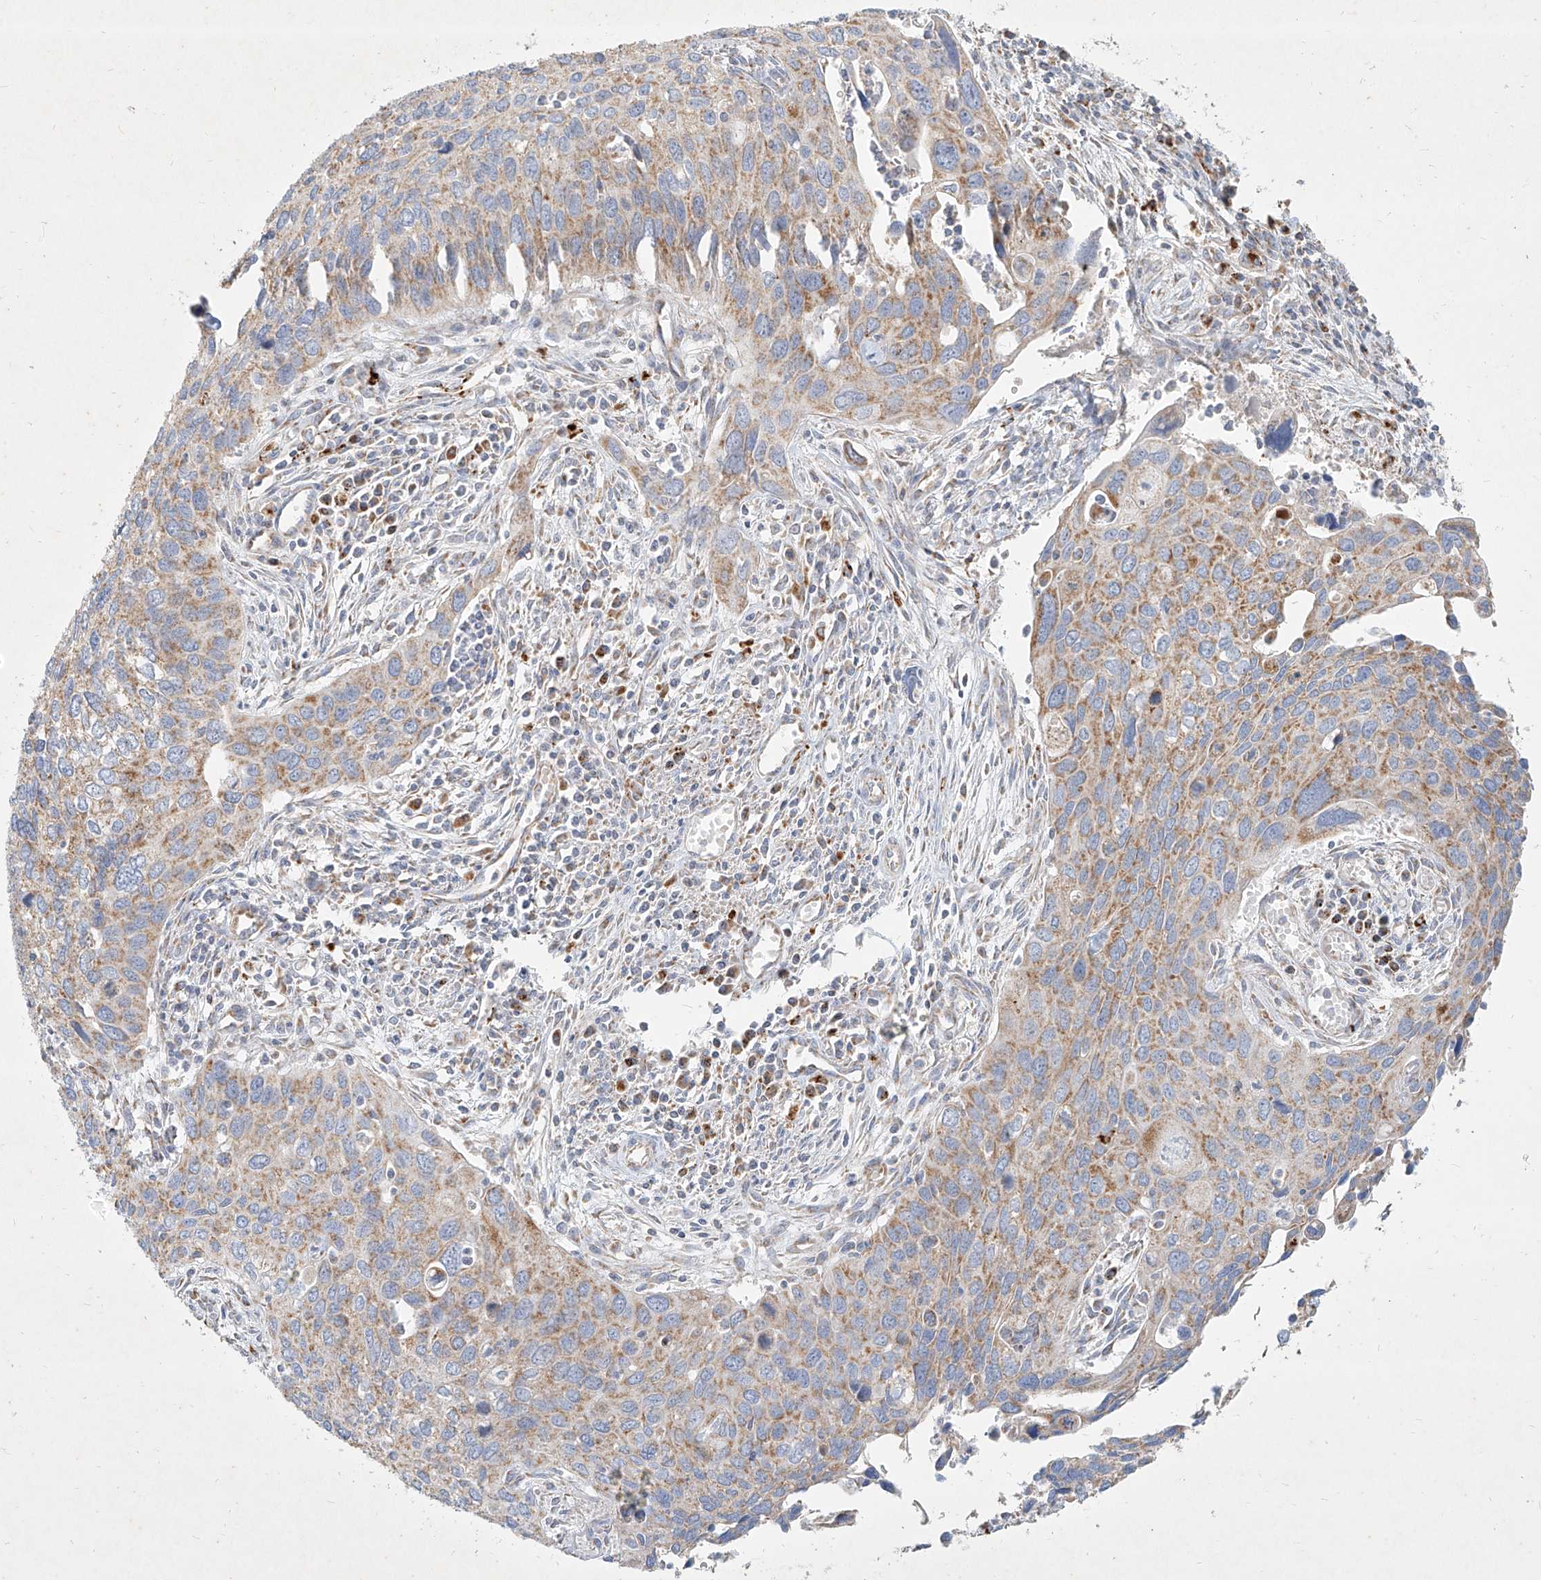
{"staining": {"intensity": "moderate", "quantity": "25%-75%", "location": "cytoplasmic/membranous"}, "tissue": "cervical cancer", "cell_type": "Tumor cells", "image_type": "cancer", "snomed": [{"axis": "morphology", "description": "Squamous cell carcinoma, NOS"}, {"axis": "topography", "description": "Cervix"}], "caption": "Protein expression analysis of human squamous cell carcinoma (cervical) reveals moderate cytoplasmic/membranous staining in approximately 25%-75% of tumor cells.", "gene": "MTX2", "patient": {"sex": "female", "age": 55}}